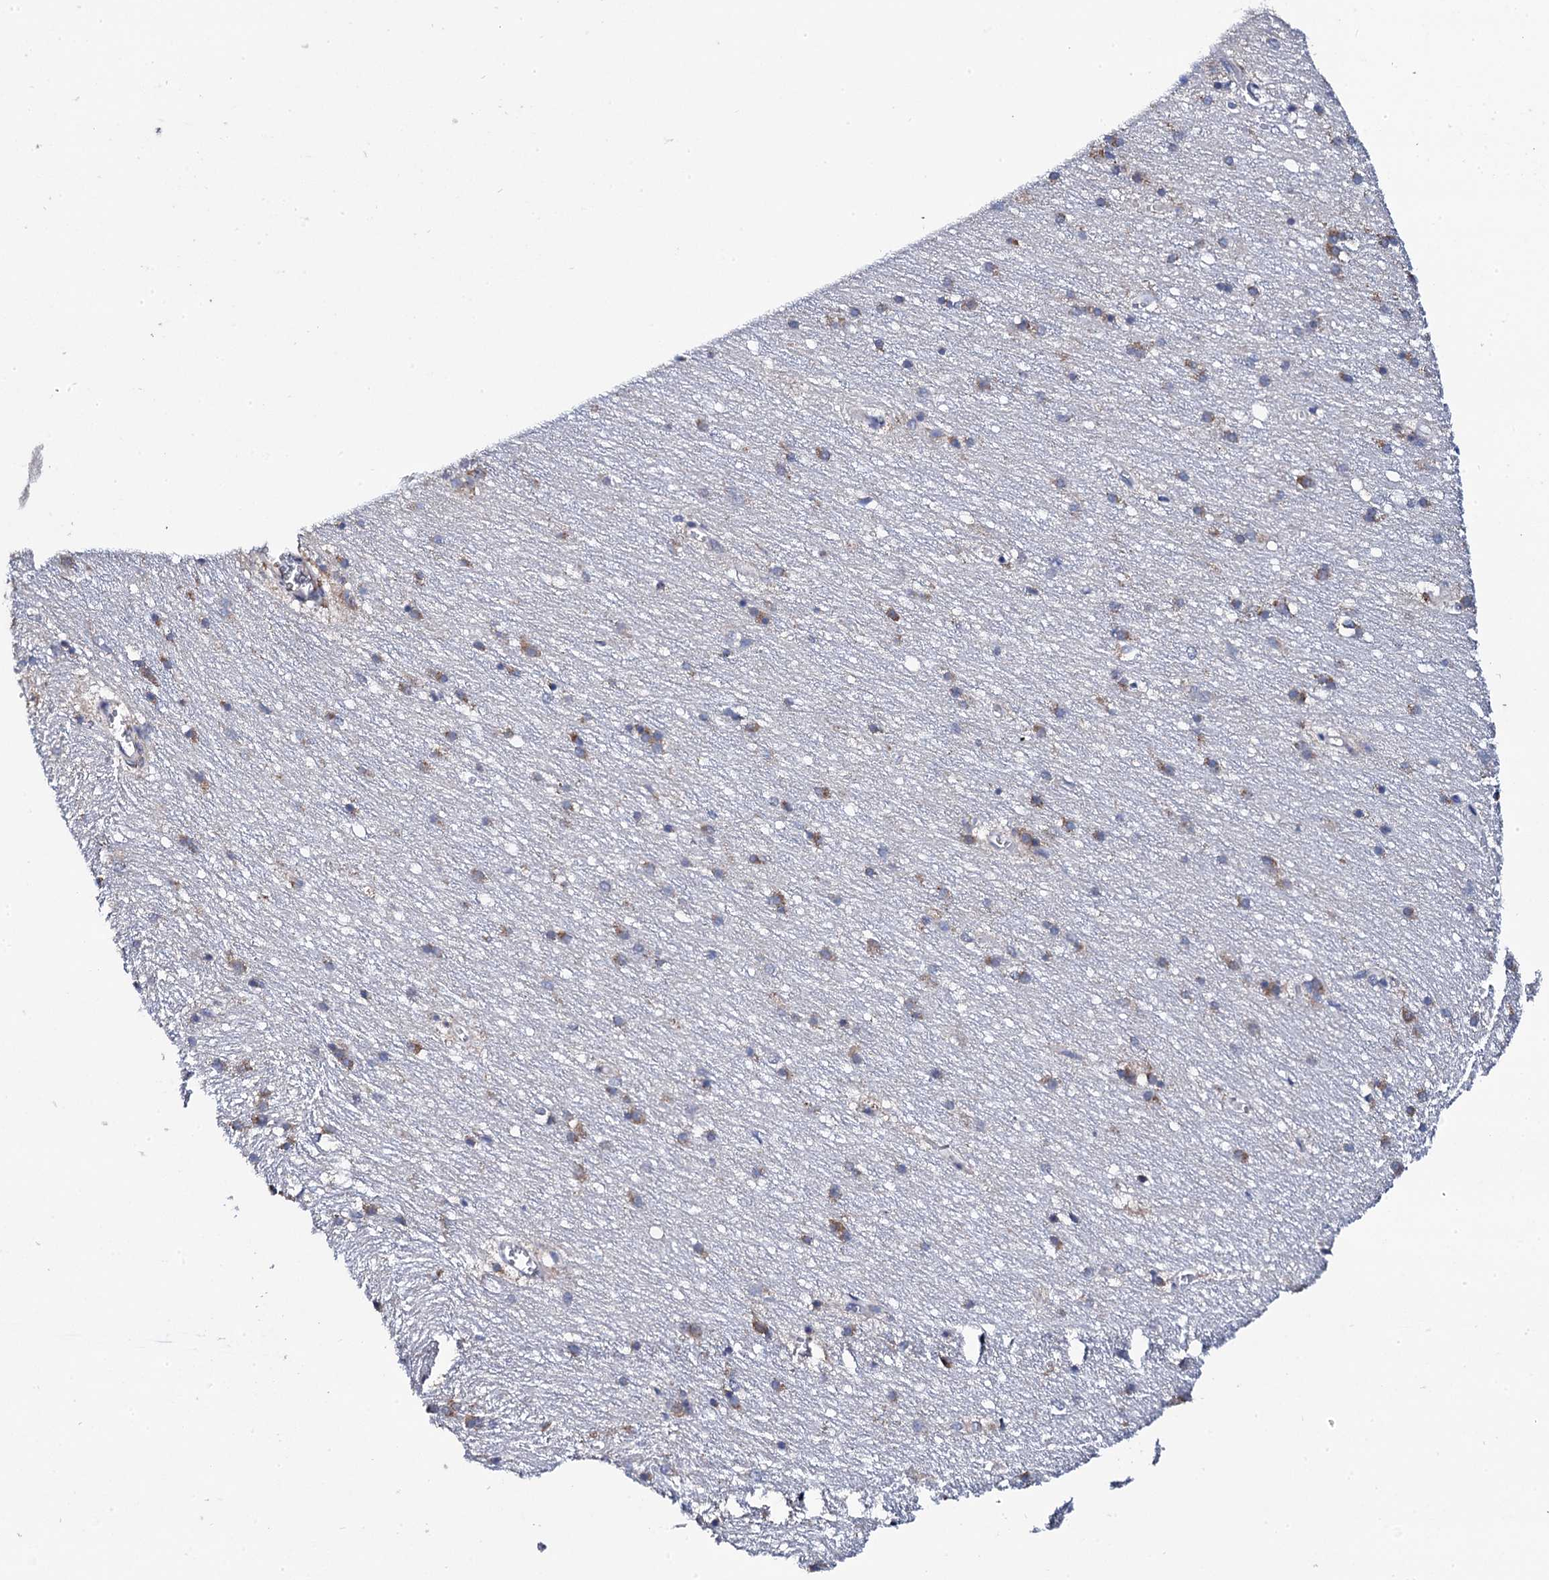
{"staining": {"intensity": "negative", "quantity": "none", "location": "none"}, "tissue": "cerebellum", "cell_type": "Cells in granular layer", "image_type": "normal", "snomed": [{"axis": "morphology", "description": "Normal tissue, NOS"}, {"axis": "topography", "description": "Cerebellum"}], "caption": "Immunohistochemical staining of benign cerebellum reveals no significant expression in cells in granular layer.", "gene": "COG4", "patient": {"sex": "male", "age": 54}}